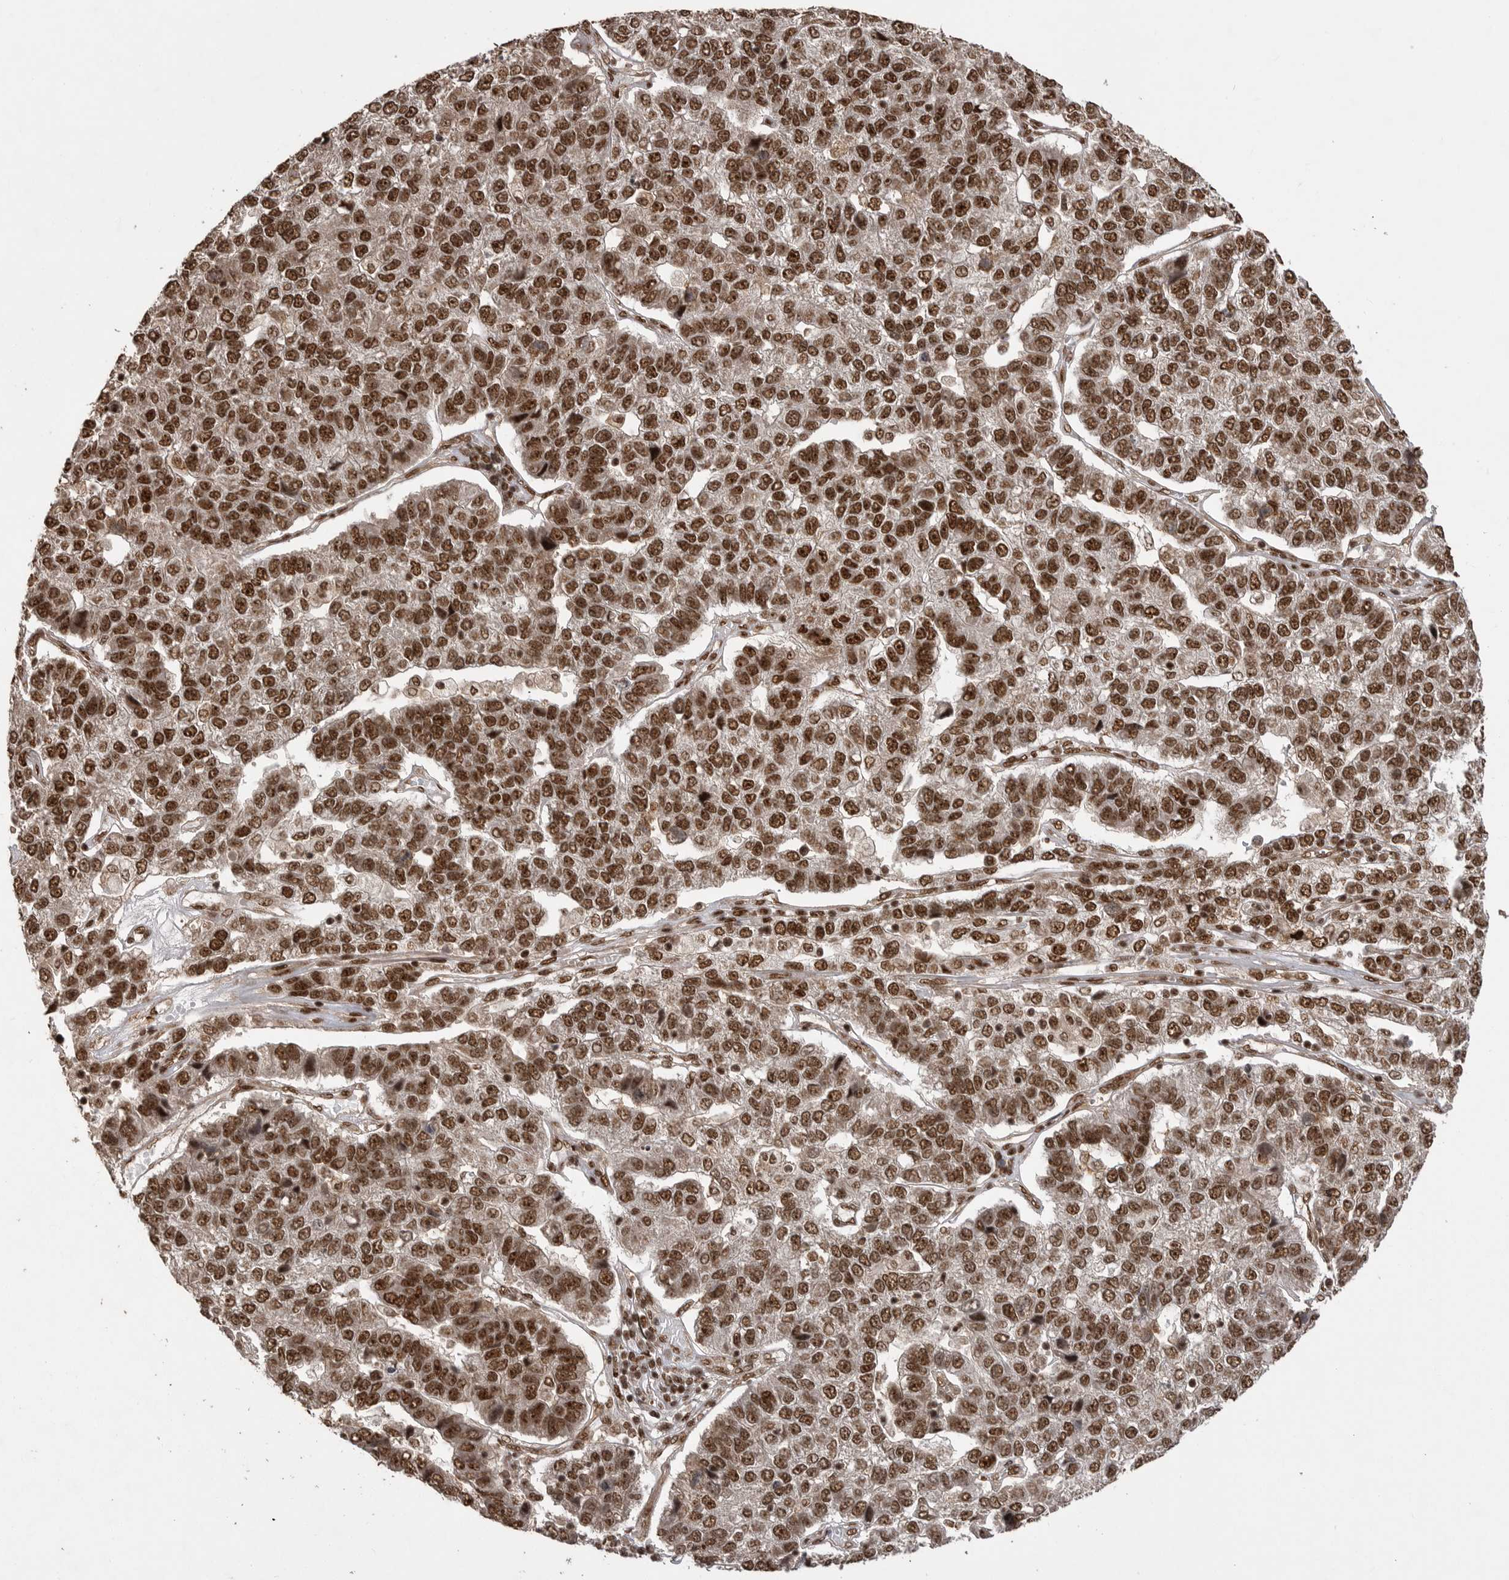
{"staining": {"intensity": "moderate", "quantity": ">75%", "location": "nuclear"}, "tissue": "pancreatic cancer", "cell_type": "Tumor cells", "image_type": "cancer", "snomed": [{"axis": "morphology", "description": "Adenocarcinoma, NOS"}, {"axis": "topography", "description": "Pancreas"}], "caption": "Tumor cells exhibit medium levels of moderate nuclear staining in approximately >75% of cells in pancreatic cancer (adenocarcinoma).", "gene": "PPP1R8", "patient": {"sex": "female", "age": 61}}